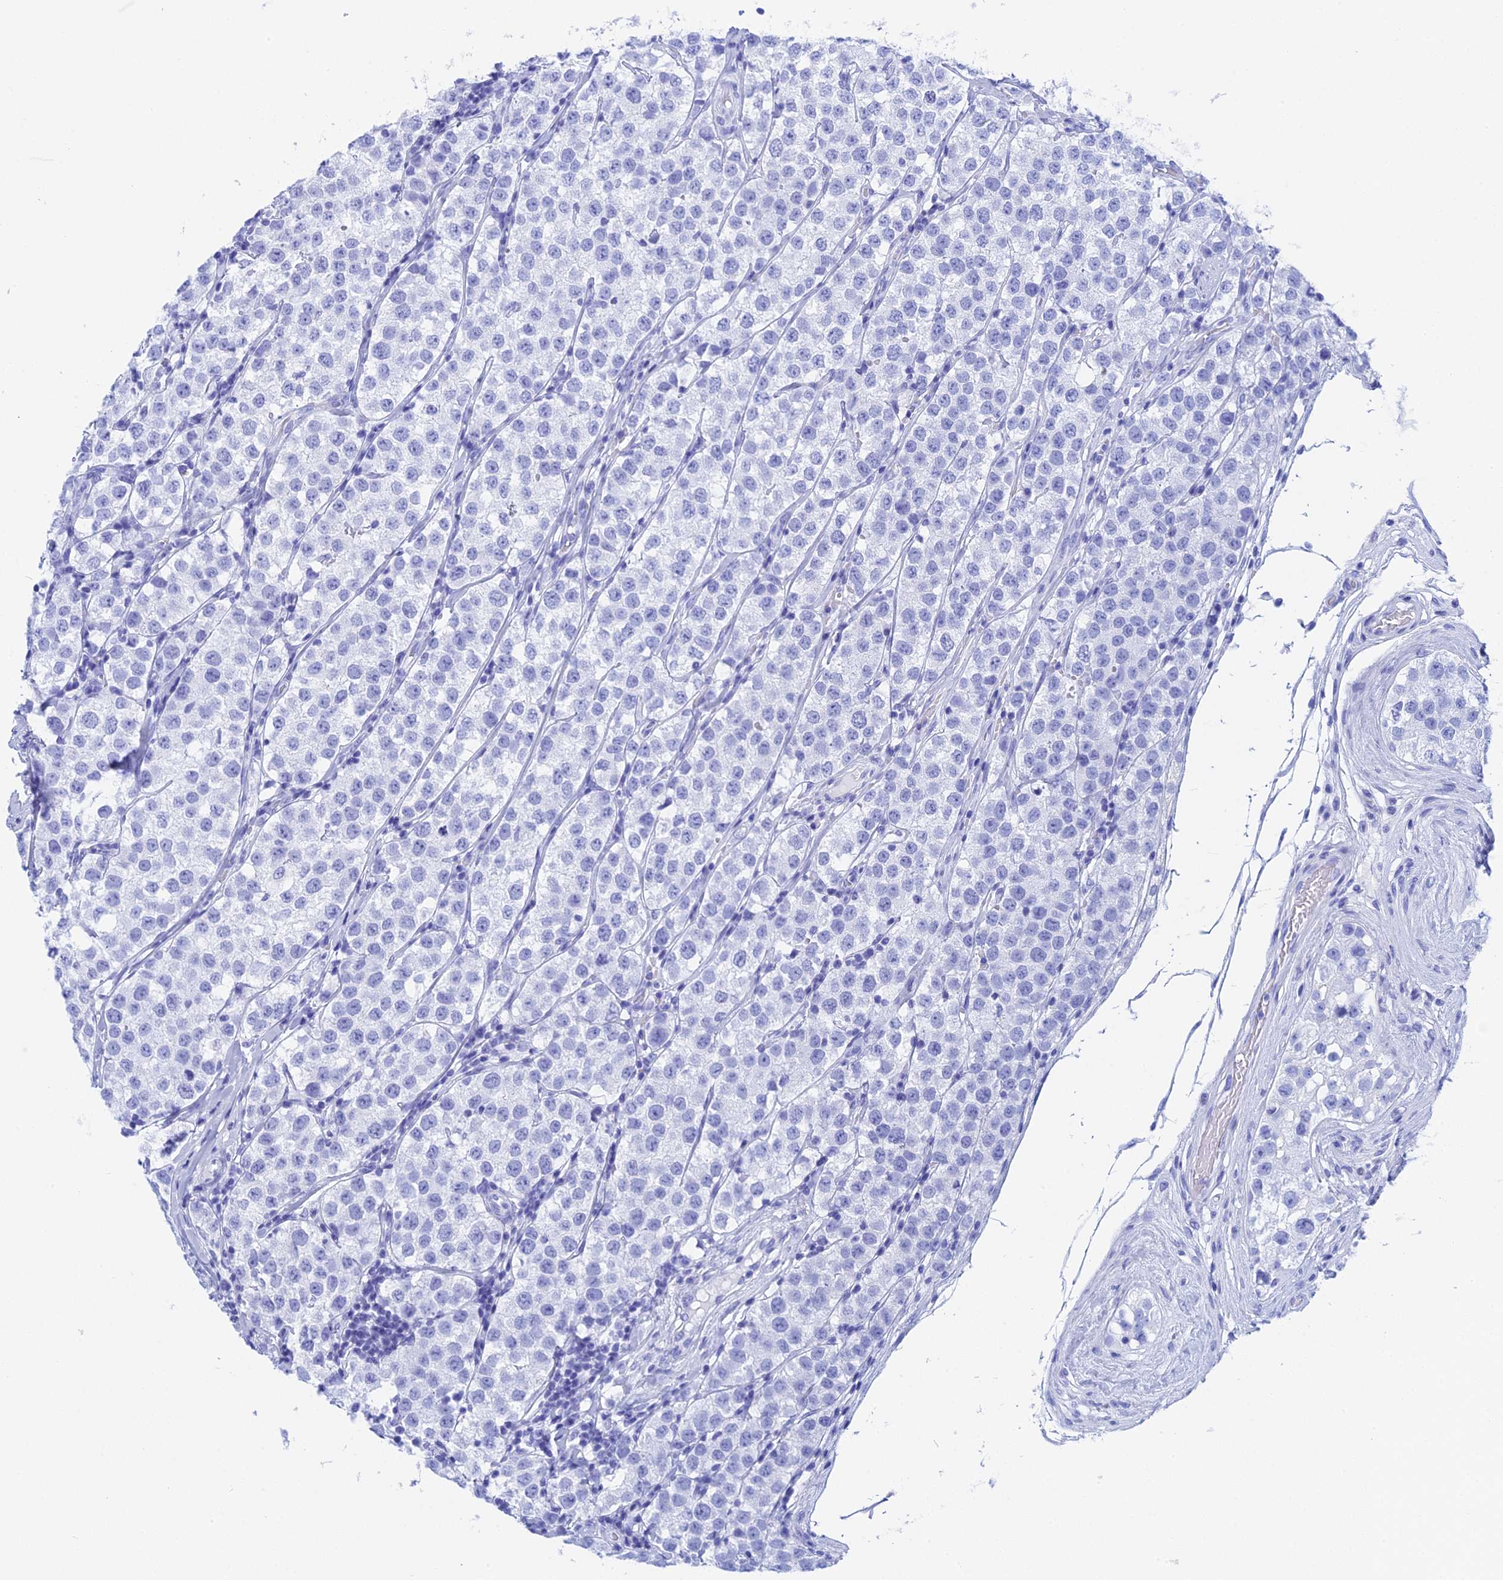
{"staining": {"intensity": "negative", "quantity": "none", "location": "none"}, "tissue": "testis cancer", "cell_type": "Tumor cells", "image_type": "cancer", "snomed": [{"axis": "morphology", "description": "Seminoma, NOS"}, {"axis": "topography", "description": "Testis"}], "caption": "Testis cancer stained for a protein using immunohistochemistry shows no expression tumor cells.", "gene": "TEX101", "patient": {"sex": "male", "age": 34}}